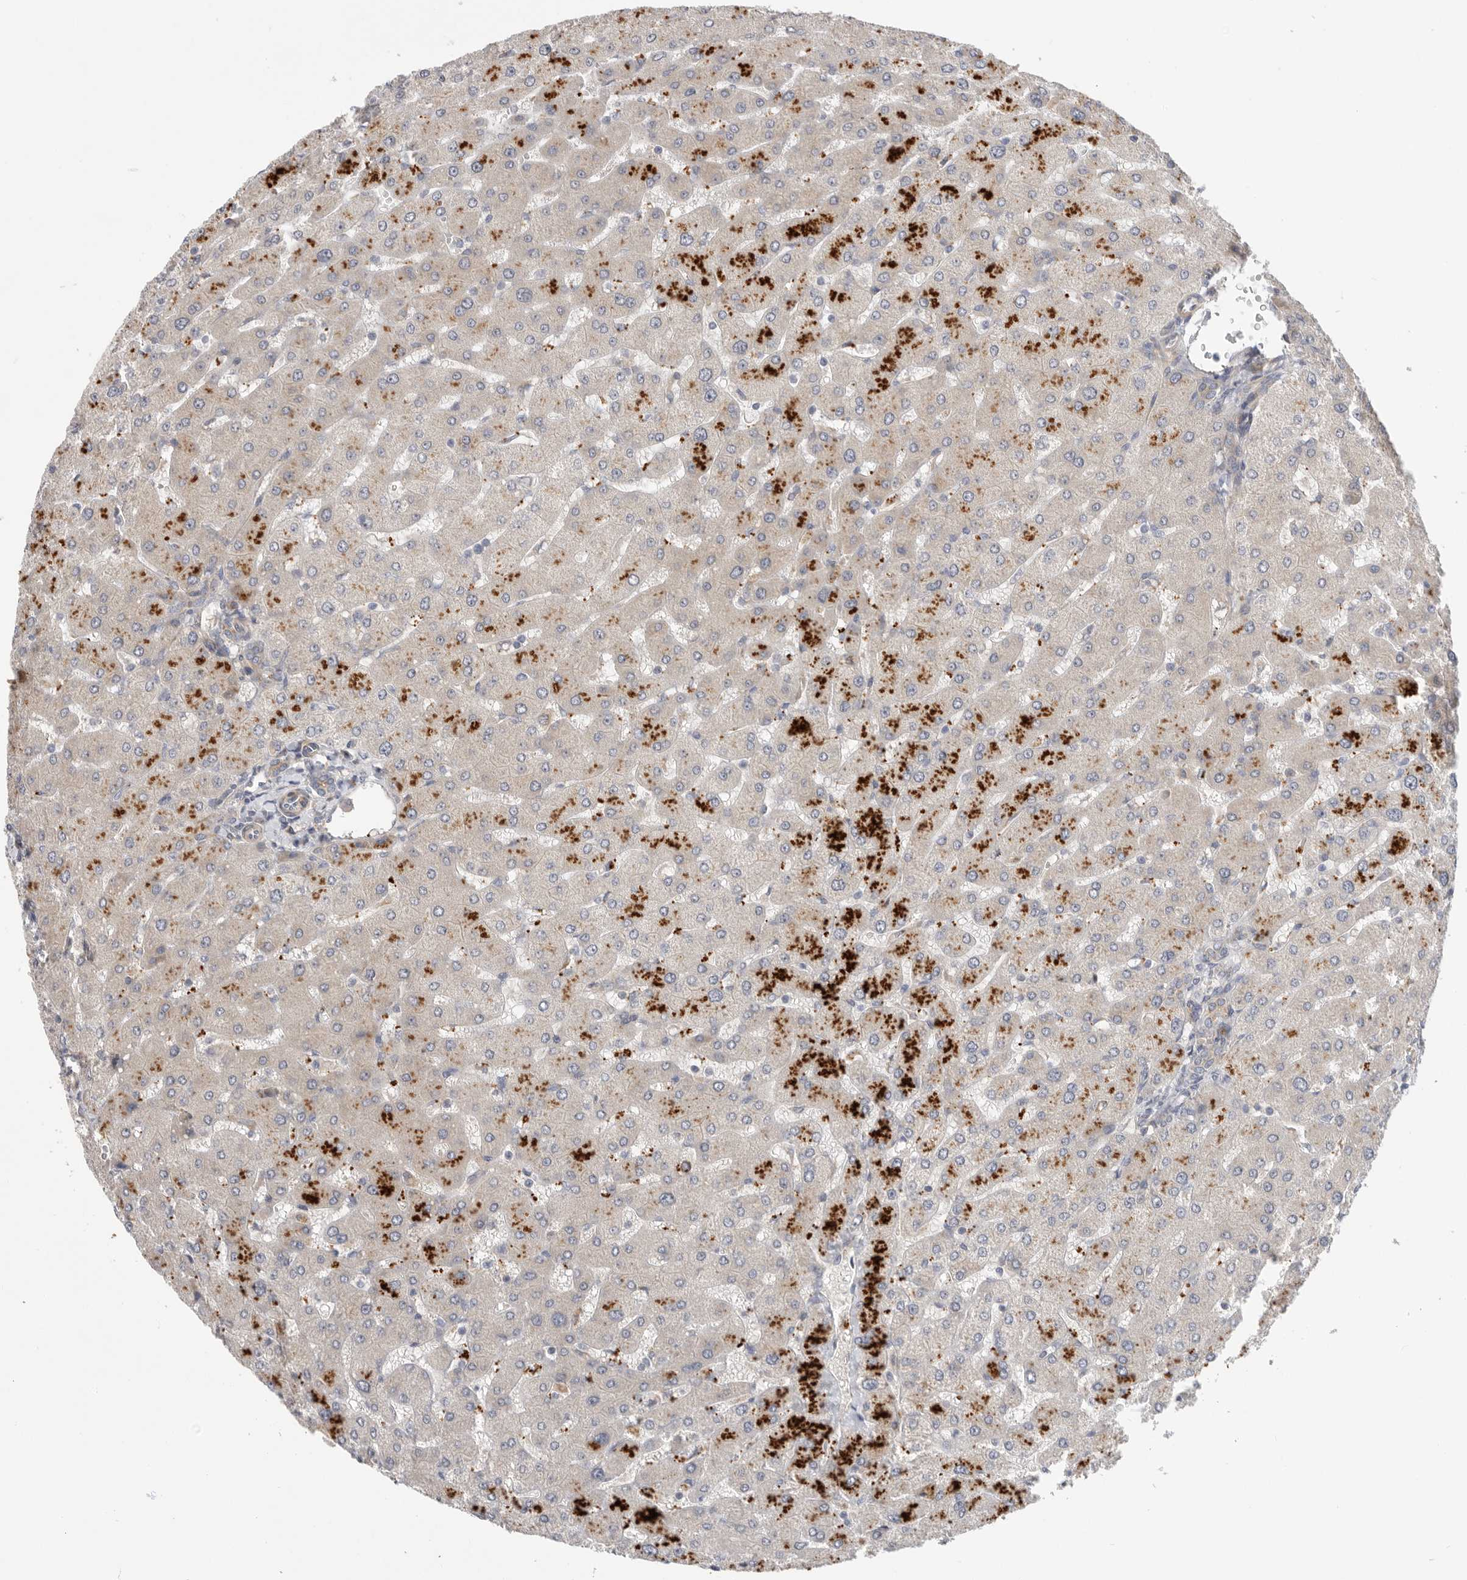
{"staining": {"intensity": "negative", "quantity": "none", "location": "none"}, "tissue": "liver", "cell_type": "Cholangiocytes", "image_type": "normal", "snomed": [{"axis": "morphology", "description": "Normal tissue, NOS"}, {"axis": "topography", "description": "Liver"}], "caption": "Immunohistochemistry image of unremarkable liver: human liver stained with DAB demonstrates no significant protein staining in cholangiocytes.", "gene": "MTFR1L", "patient": {"sex": "male", "age": 55}}